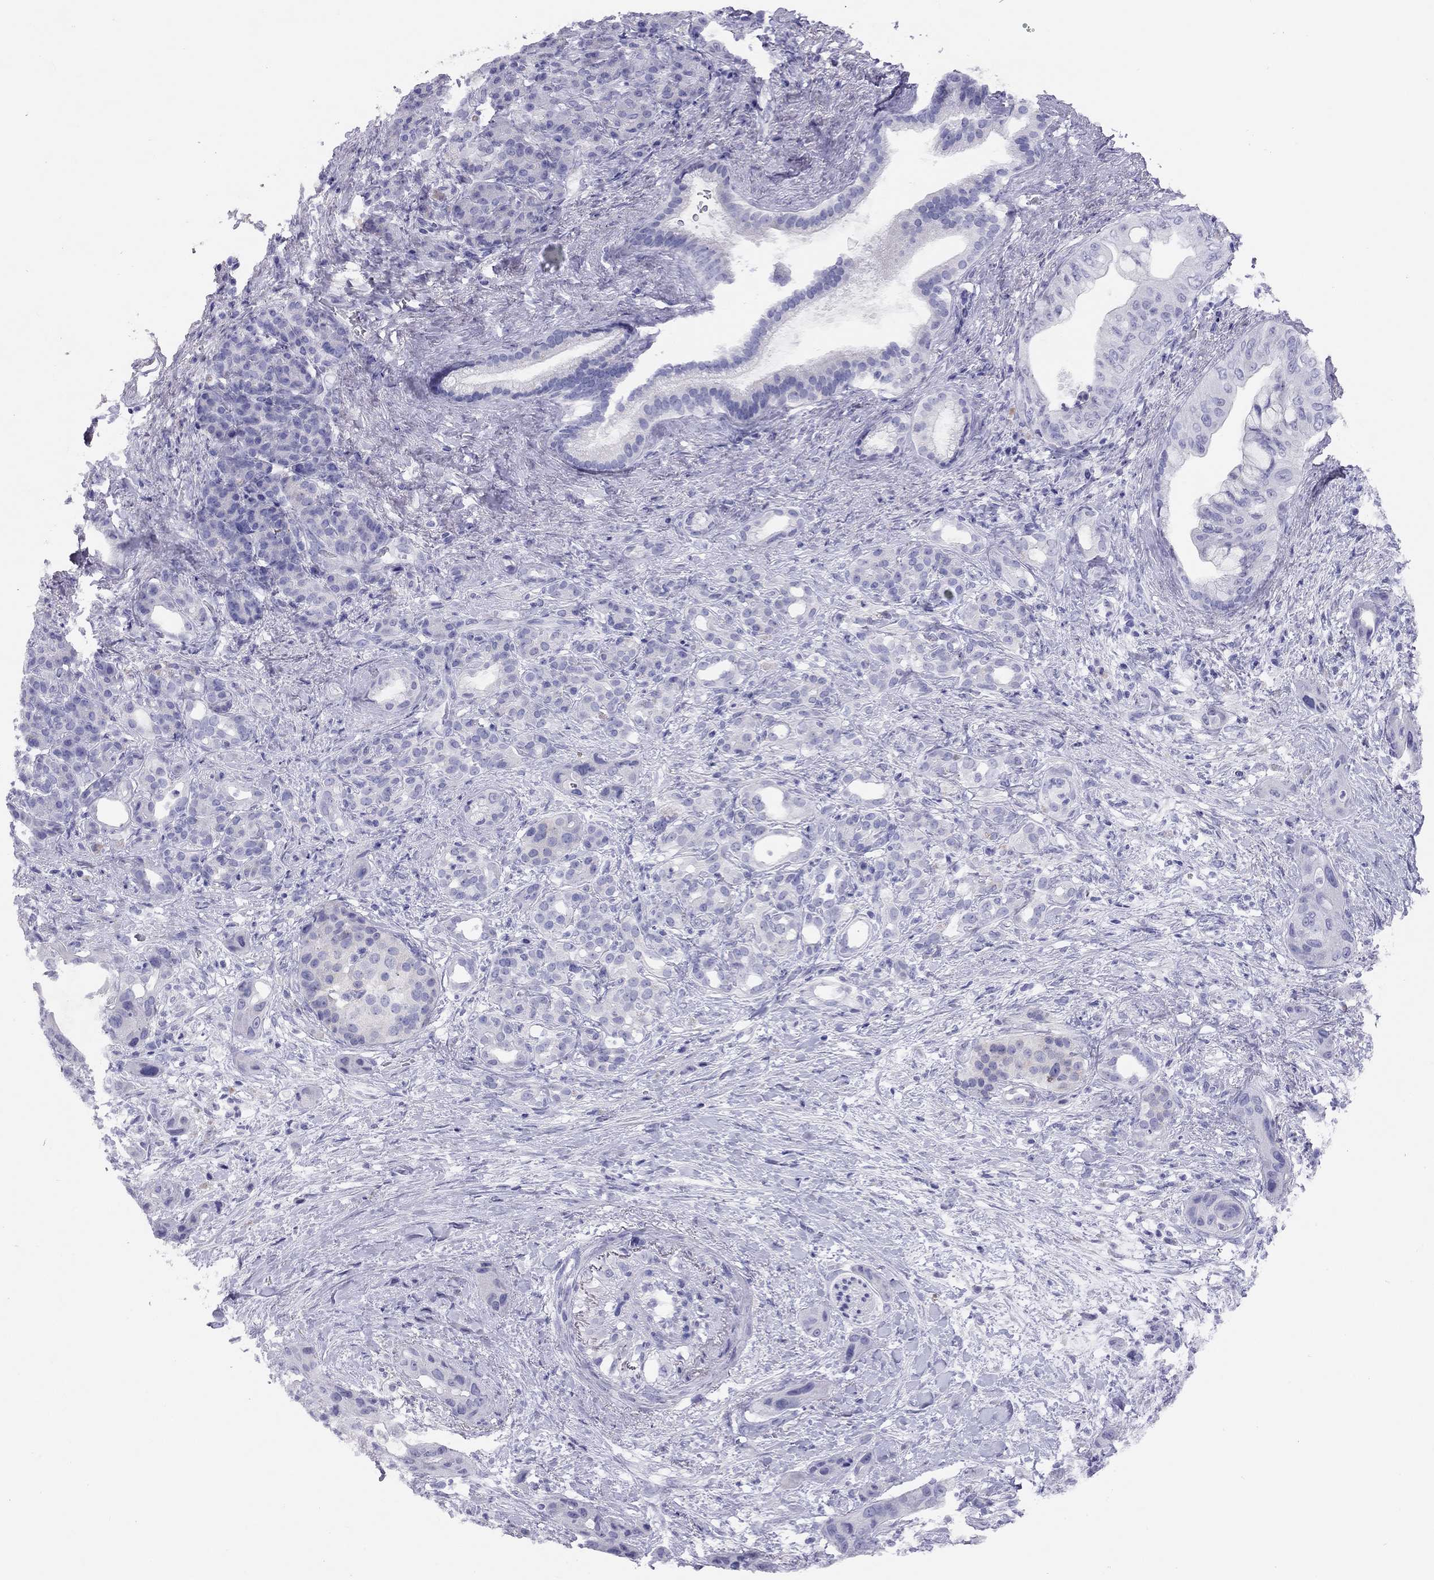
{"staining": {"intensity": "negative", "quantity": "none", "location": "none"}, "tissue": "pancreatic cancer", "cell_type": "Tumor cells", "image_type": "cancer", "snomed": [{"axis": "morphology", "description": "Adenocarcinoma, NOS"}, {"axis": "topography", "description": "Pancreas"}], "caption": "There is no significant staining in tumor cells of pancreatic cancer.", "gene": "LRIT2", "patient": {"sex": "male", "age": 71}}